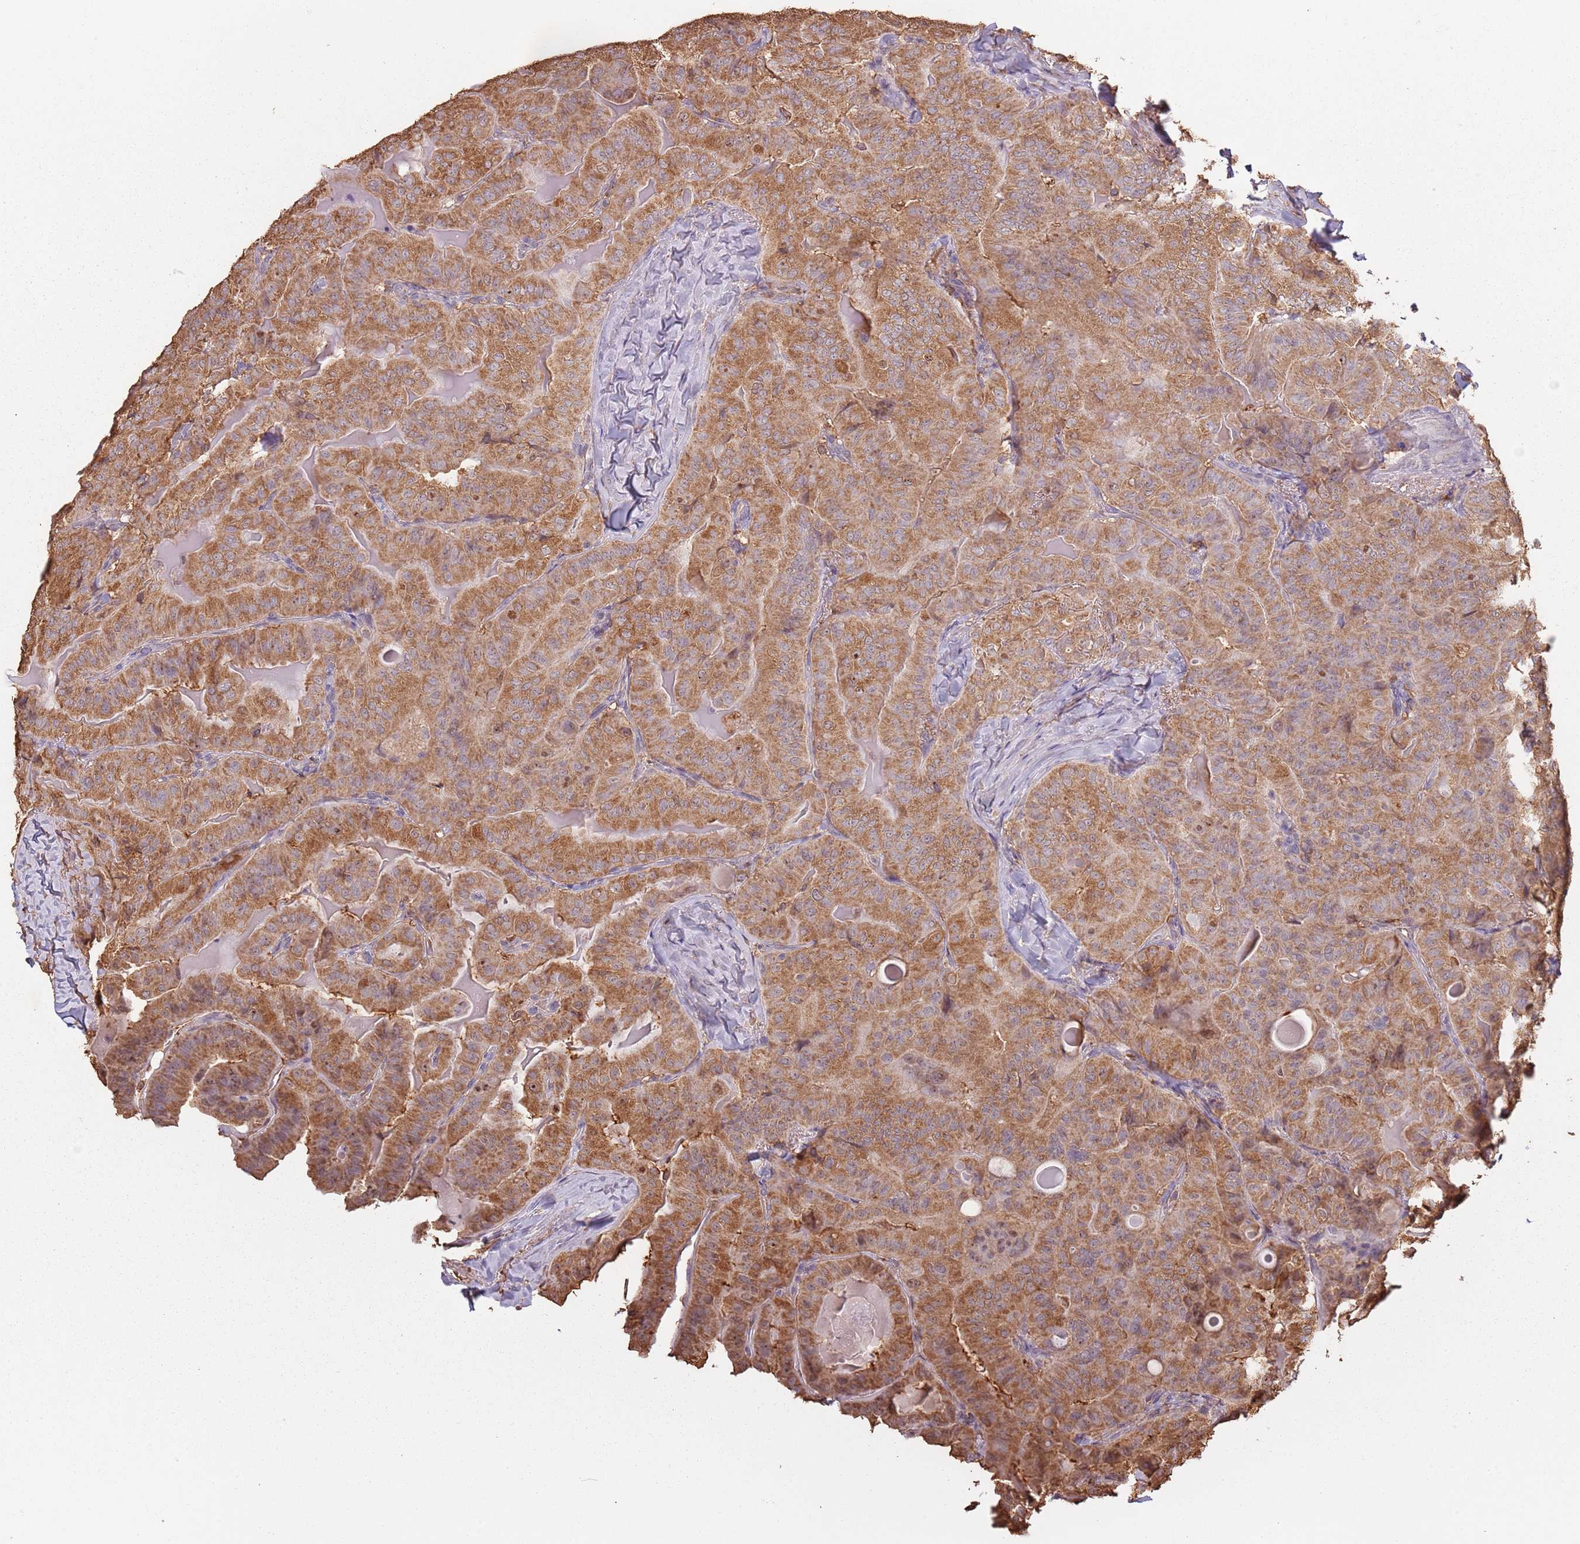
{"staining": {"intensity": "moderate", "quantity": ">75%", "location": "cytoplasmic/membranous,nuclear"}, "tissue": "thyroid cancer", "cell_type": "Tumor cells", "image_type": "cancer", "snomed": [{"axis": "morphology", "description": "Papillary adenocarcinoma, NOS"}, {"axis": "topography", "description": "Thyroid gland"}], "caption": "Immunohistochemical staining of human thyroid cancer reveals medium levels of moderate cytoplasmic/membranous and nuclear expression in approximately >75% of tumor cells.", "gene": "ATOSB", "patient": {"sex": "female", "age": 68}}